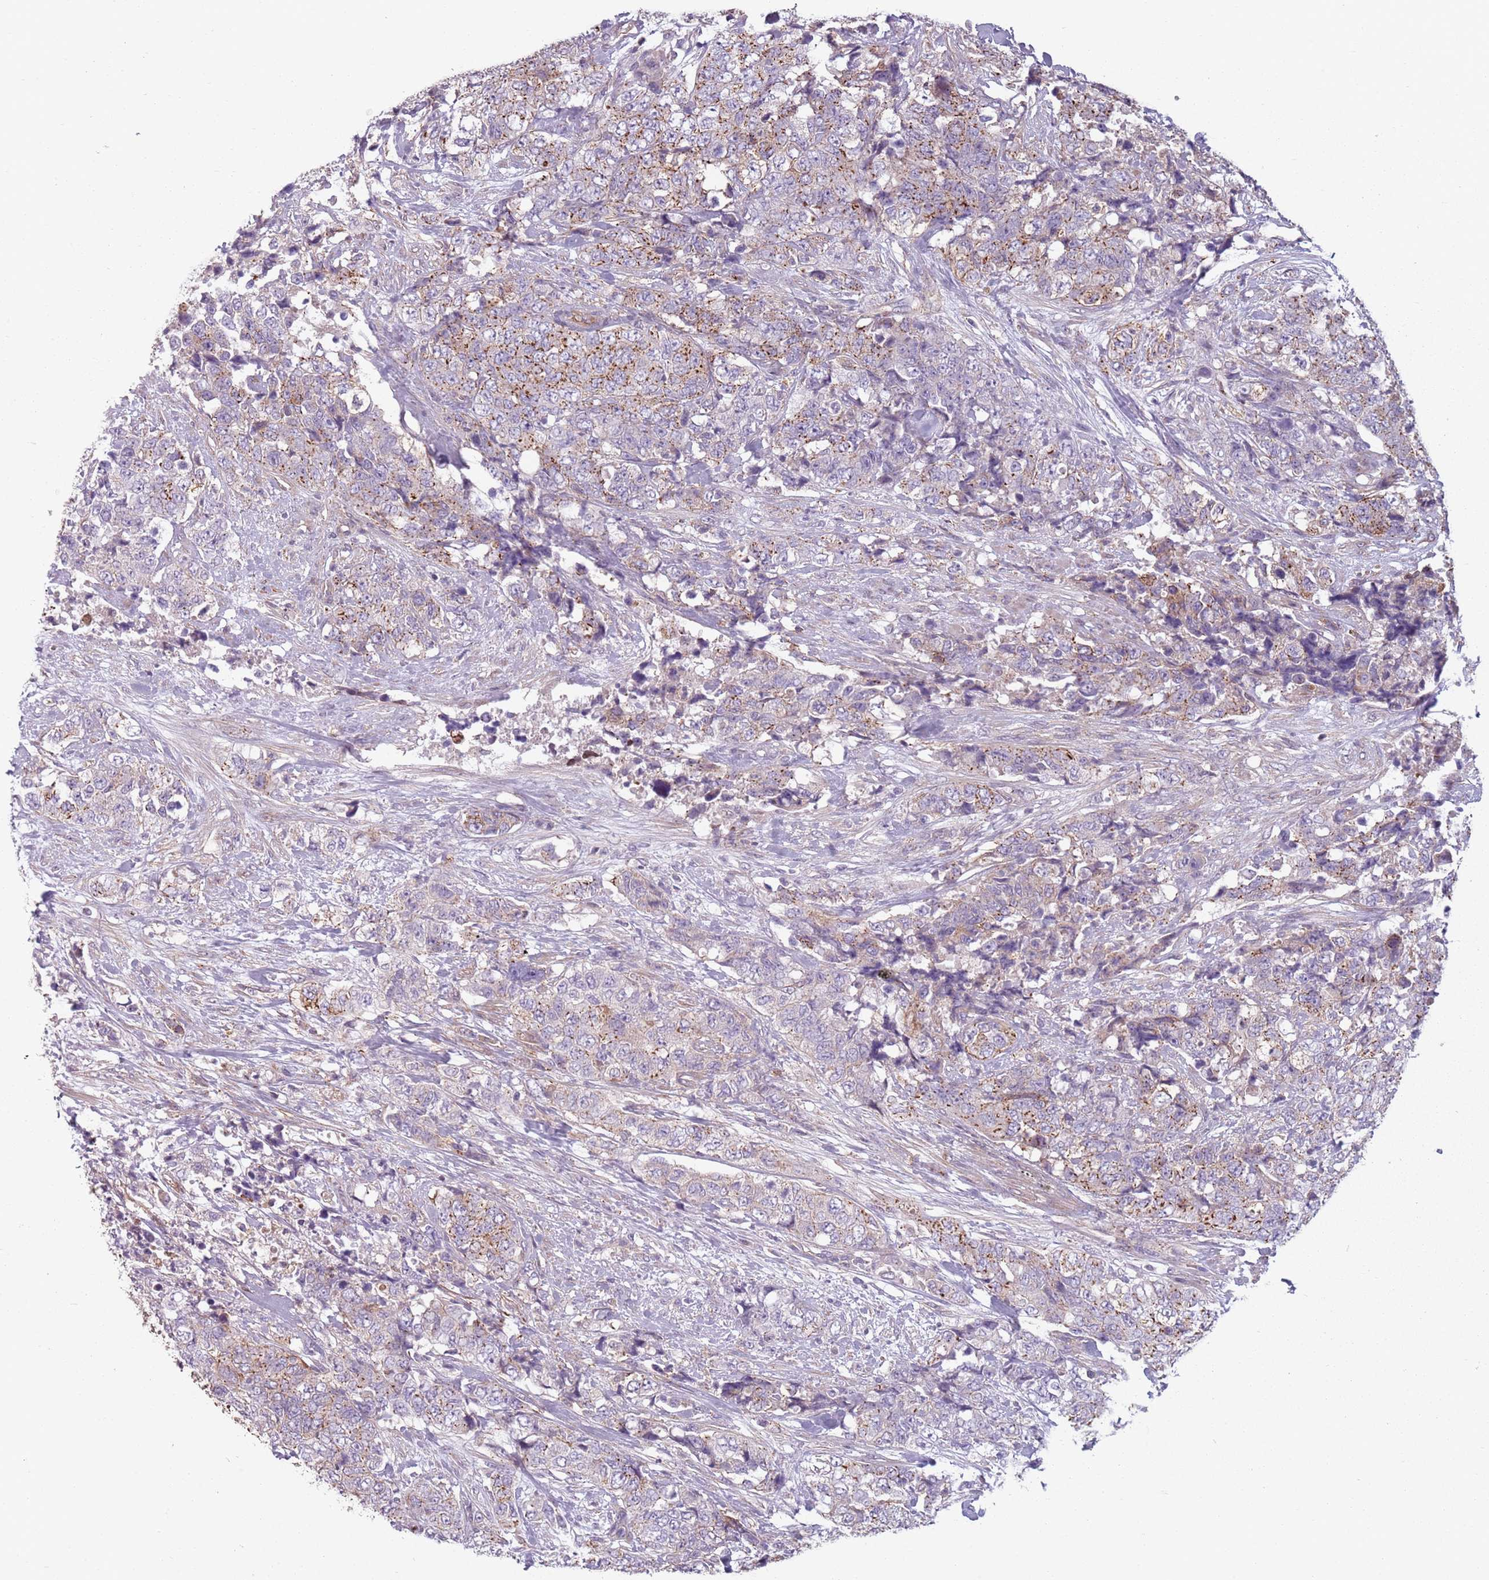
{"staining": {"intensity": "moderate", "quantity": "25%-75%", "location": "cytoplasmic/membranous"}, "tissue": "urothelial cancer", "cell_type": "Tumor cells", "image_type": "cancer", "snomed": [{"axis": "morphology", "description": "Urothelial carcinoma, High grade"}, {"axis": "topography", "description": "Urinary bladder"}], "caption": "An immunohistochemistry image of tumor tissue is shown. Protein staining in brown labels moderate cytoplasmic/membranous positivity in high-grade urothelial carcinoma within tumor cells.", "gene": "TLCD2", "patient": {"sex": "female", "age": 78}}